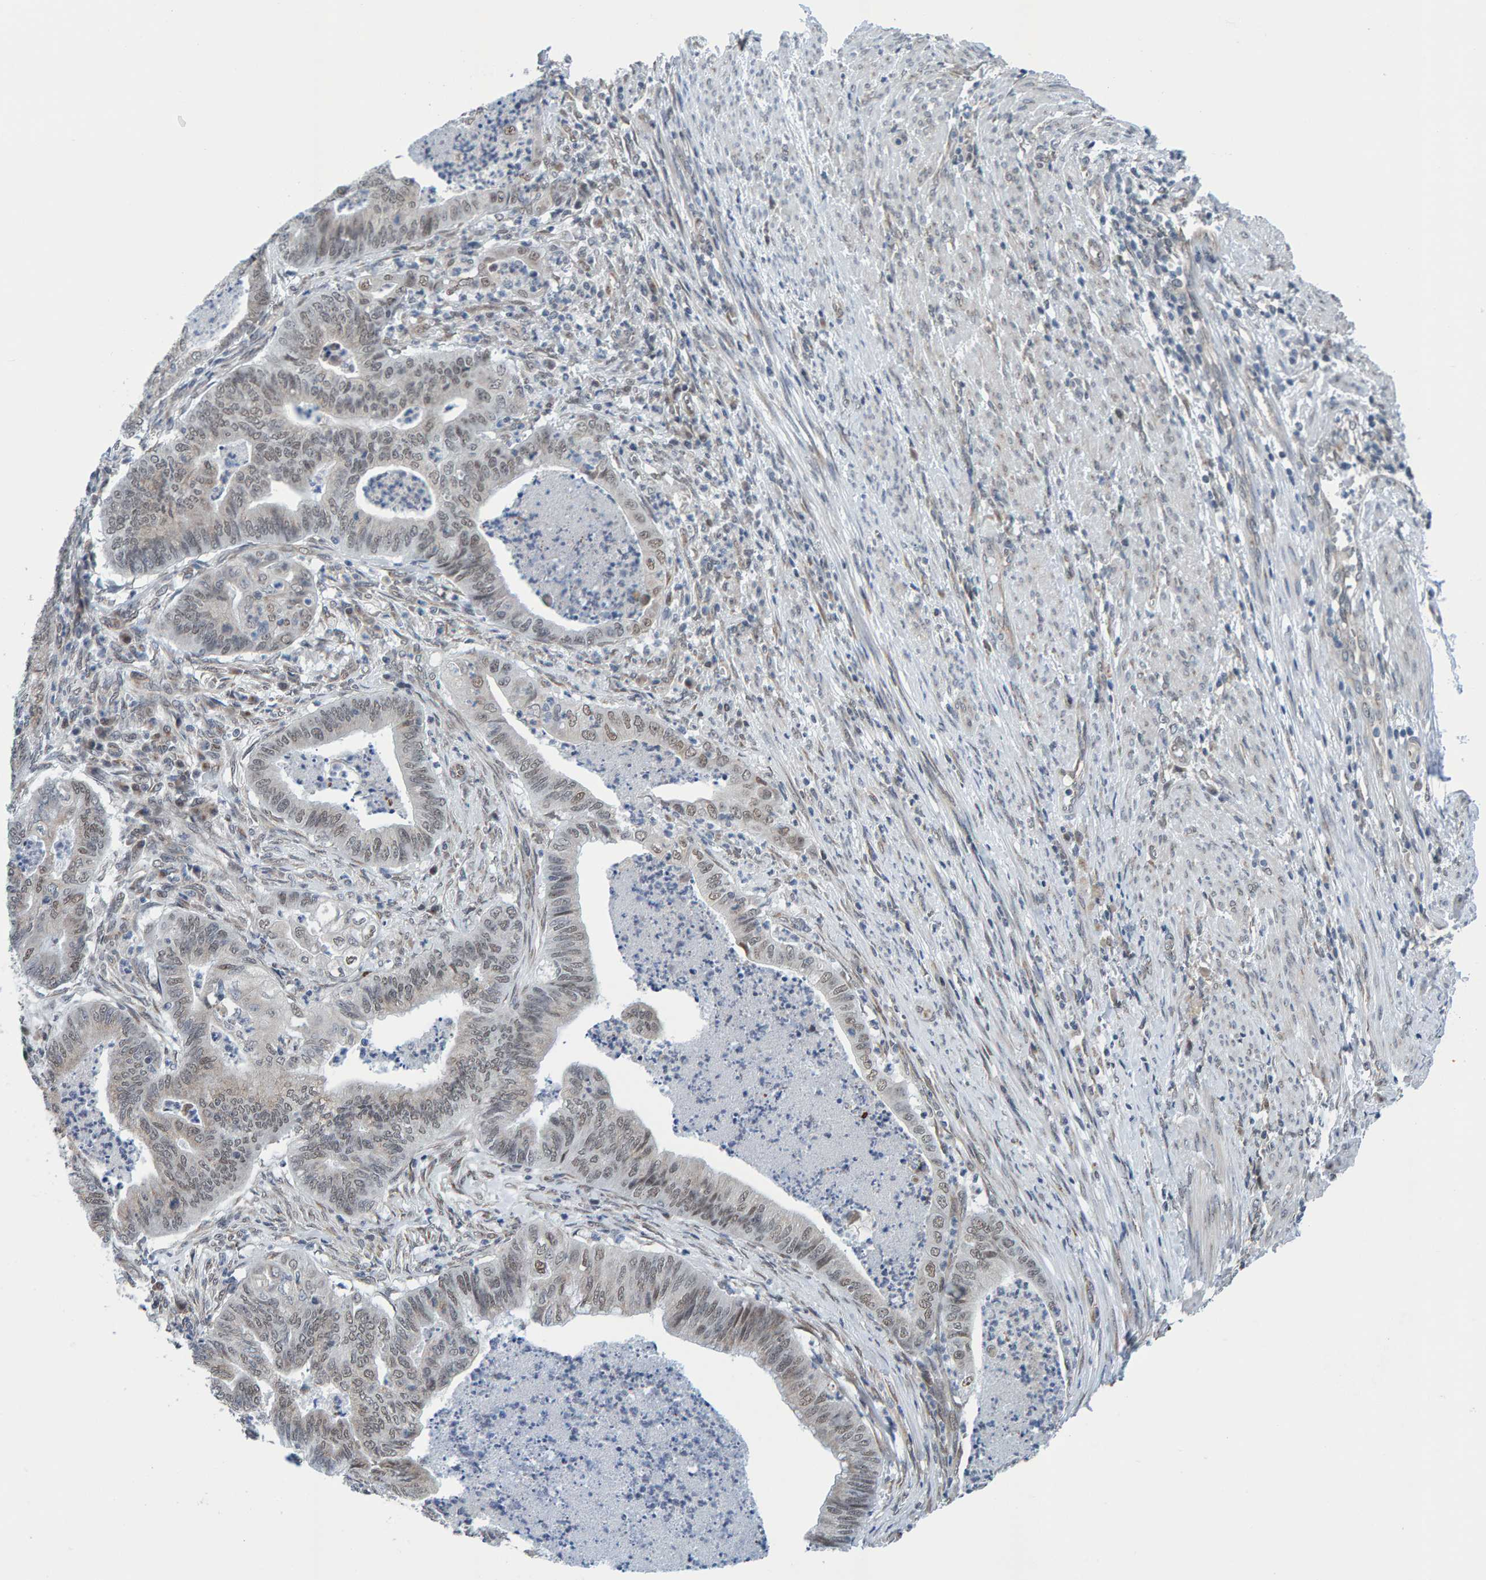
{"staining": {"intensity": "weak", "quantity": "<25%", "location": "nuclear"}, "tissue": "endometrial cancer", "cell_type": "Tumor cells", "image_type": "cancer", "snomed": [{"axis": "morphology", "description": "Polyp, NOS"}, {"axis": "morphology", "description": "Adenocarcinoma, NOS"}, {"axis": "morphology", "description": "Adenoma, NOS"}, {"axis": "topography", "description": "Endometrium"}], "caption": "High magnification brightfield microscopy of adenoma (endometrial) stained with DAB (brown) and counterstained with hematoxylin (blue): tumor cells show no significant positivity.", "gene": "SCRN2", "patient": {"sex": "female", "age": 79}}